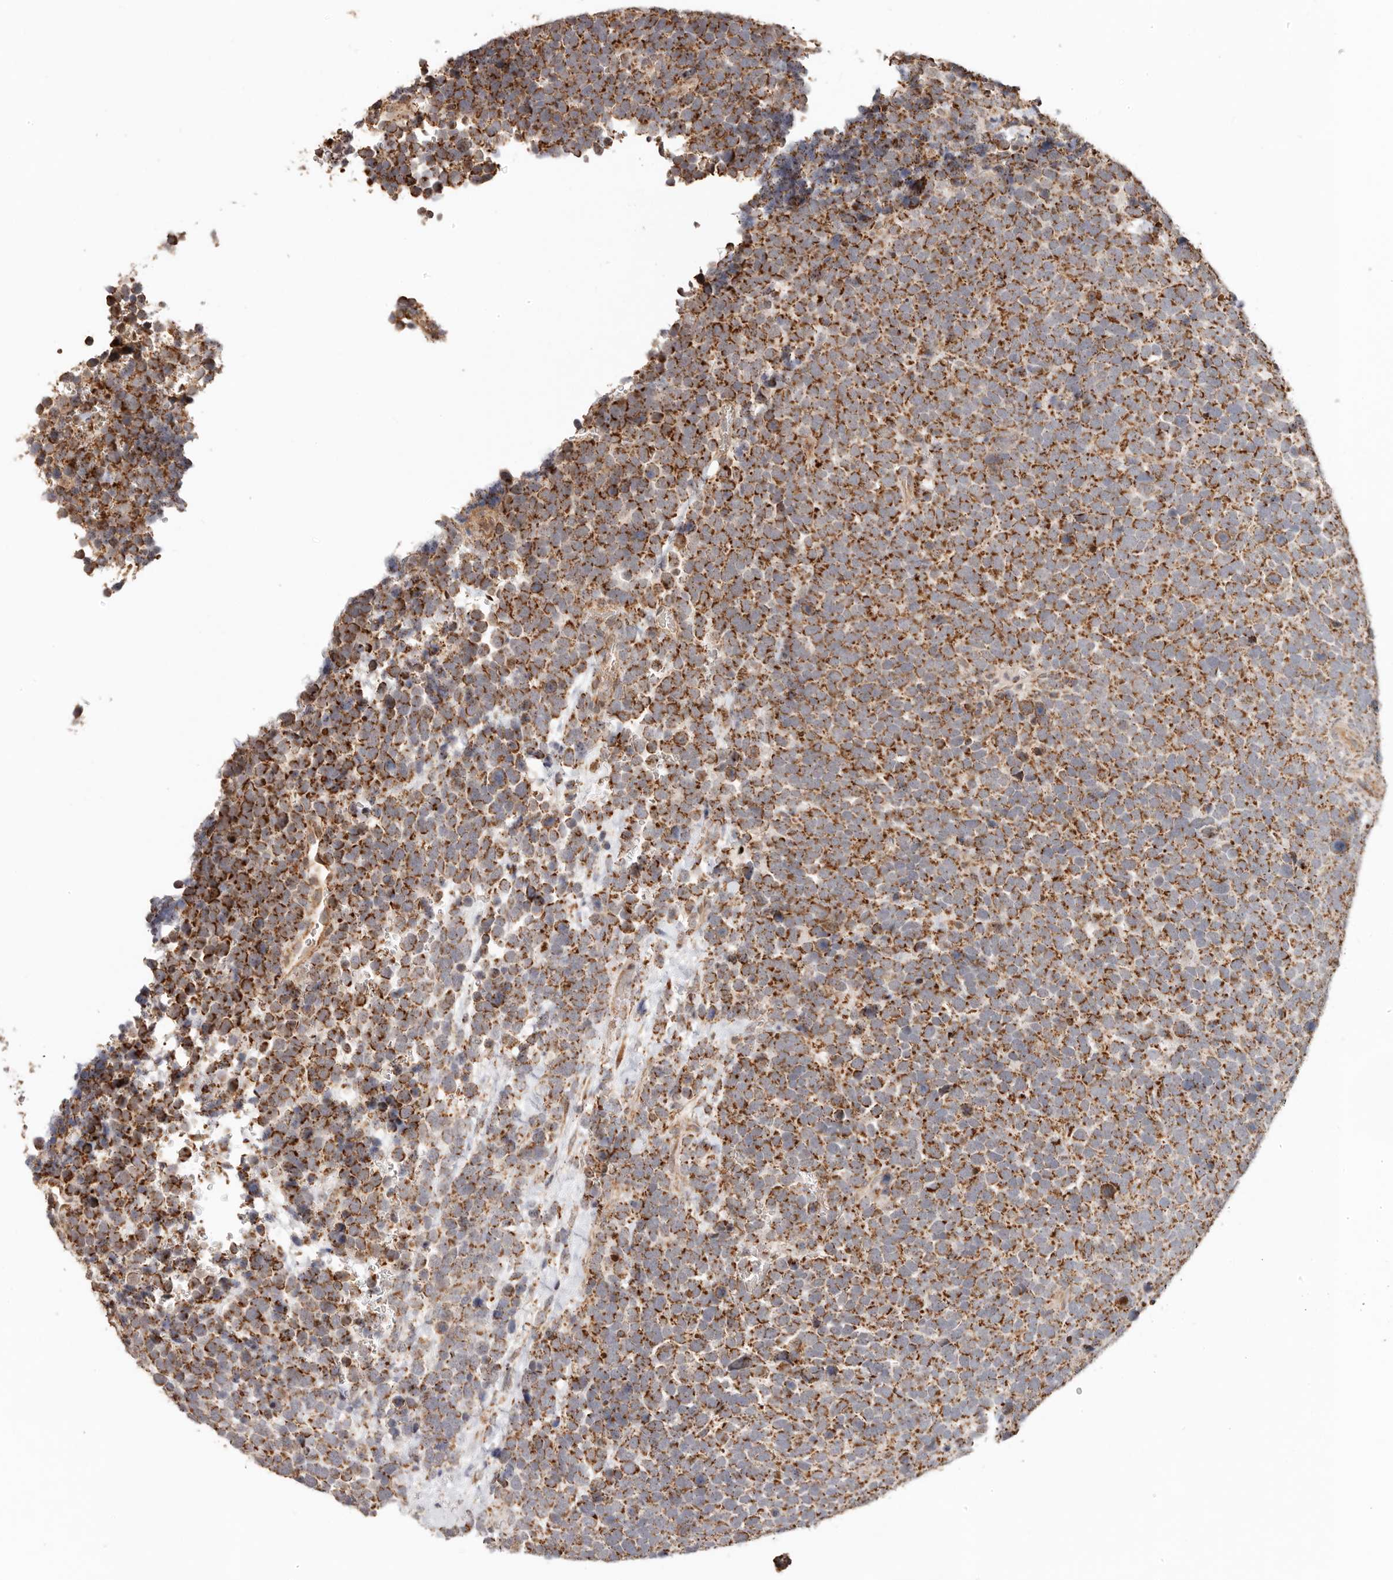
{"staining": {"intensity": "strong", "quantity": ">75%", "location": "cytoplasmic/membranous"}, "tissue": "urothelial cancer", "cell_type": "Tumor cells", "image_type": "cancer", "snomed": [{"axis": "morphology", "description": "Urothelial carcinoma, High grade"}, {"axis": "topography", "description": "Urinary bladder"}], "caption": "The micrograph reveals immunohistochemical staining of urothelial carcinoma (high-grade). There is strong cytoplasmic/membranous staining is present in approximately >75% of tumor cells.", "gene": "NDUFB11", "patient": {"sex": "female", "age": 82}}